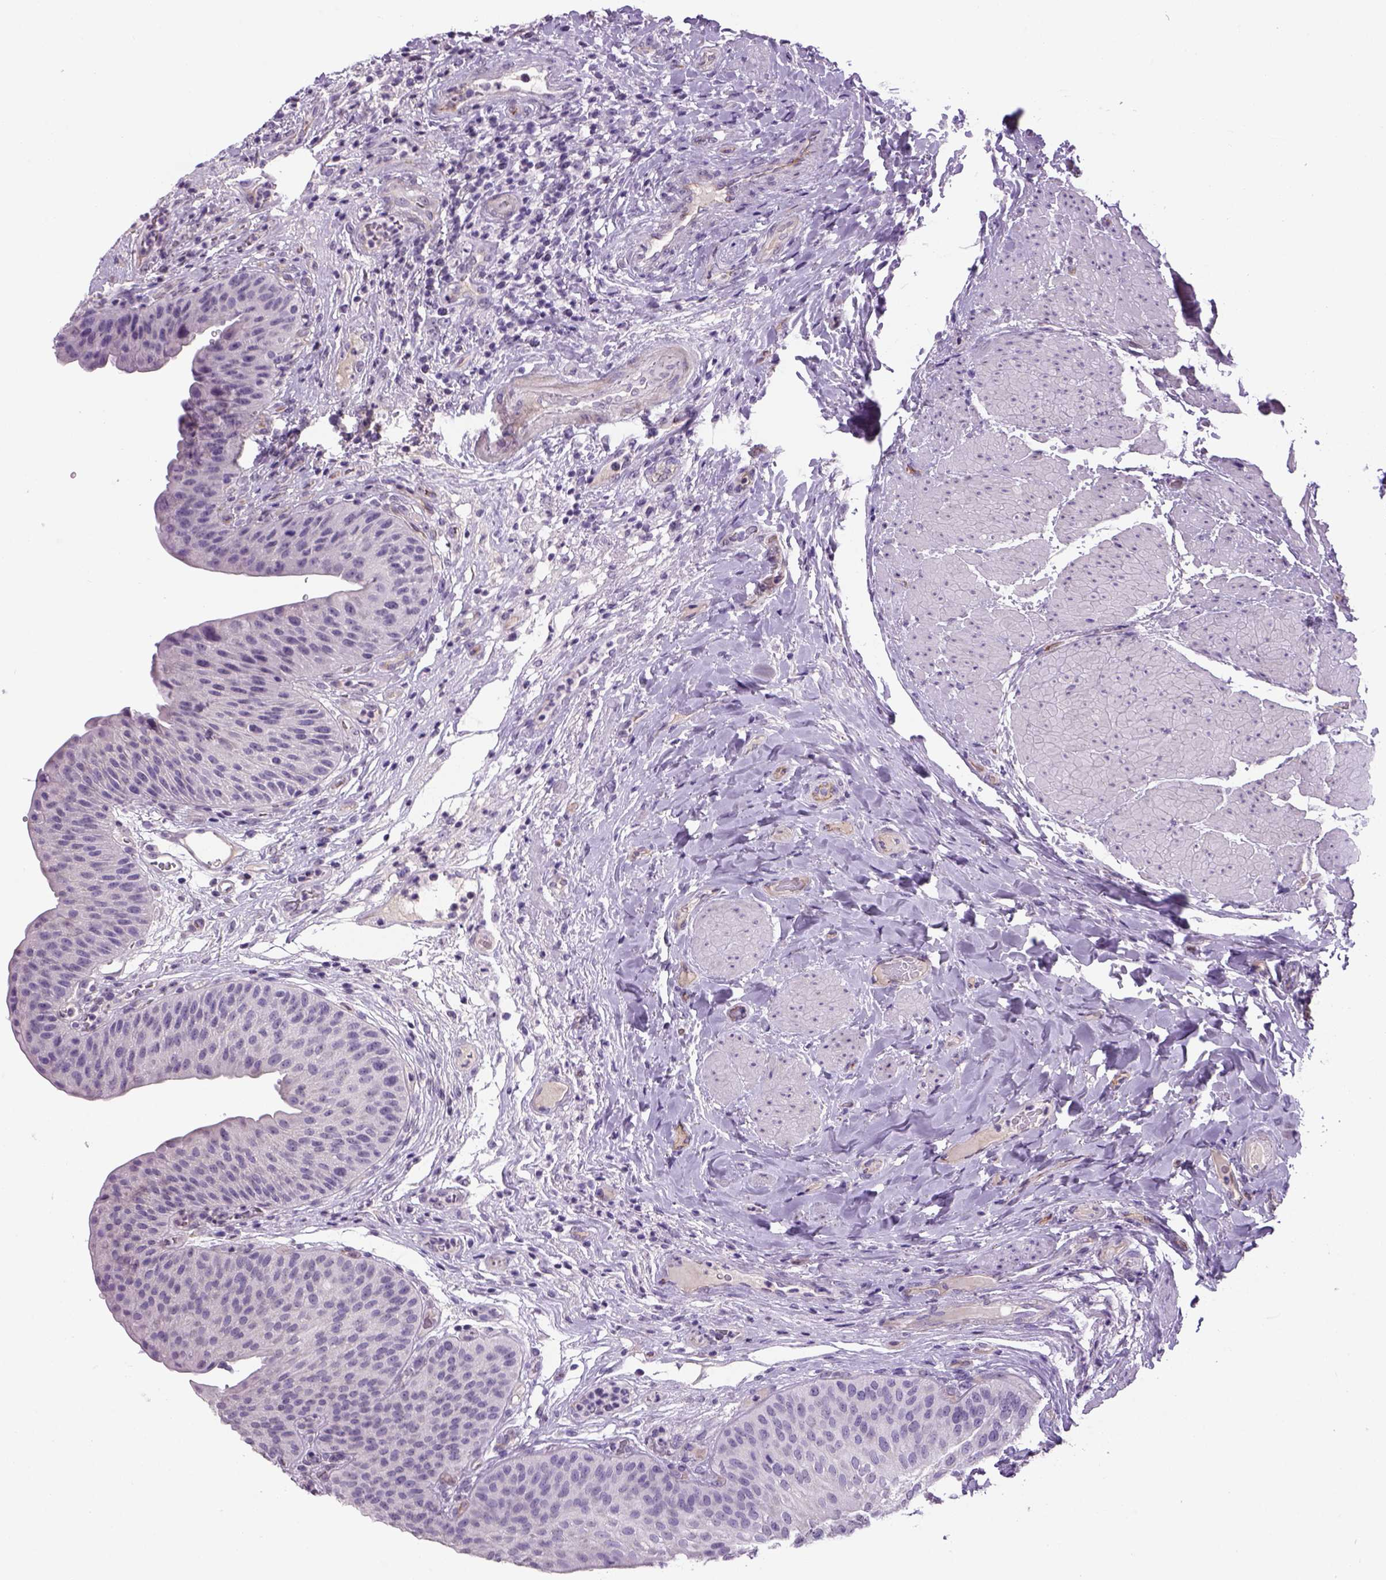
{"staining": {"intensity": "negative", "quantity": "none", "location": "none"}, "tissue": "urinary bladder", "cell_type": "Urothelial cells", "image_type": "normal", "snomed": [{"axis": "morphology", "description": "Normal tissue, NOS"}, {"axis": "topography", "description": "Urinary bladder"}], "caption": "DAB (3,3'-diaminobenzidine) immunohistochemical staining of benign urinary bladder demonstrates no significant staining in urothelial cells. (Brightfield microscopy of DAB immunohistochemistry at high magnification).", "gene": "PRRT1", "patient": {"sex": "male", "age": 66}}